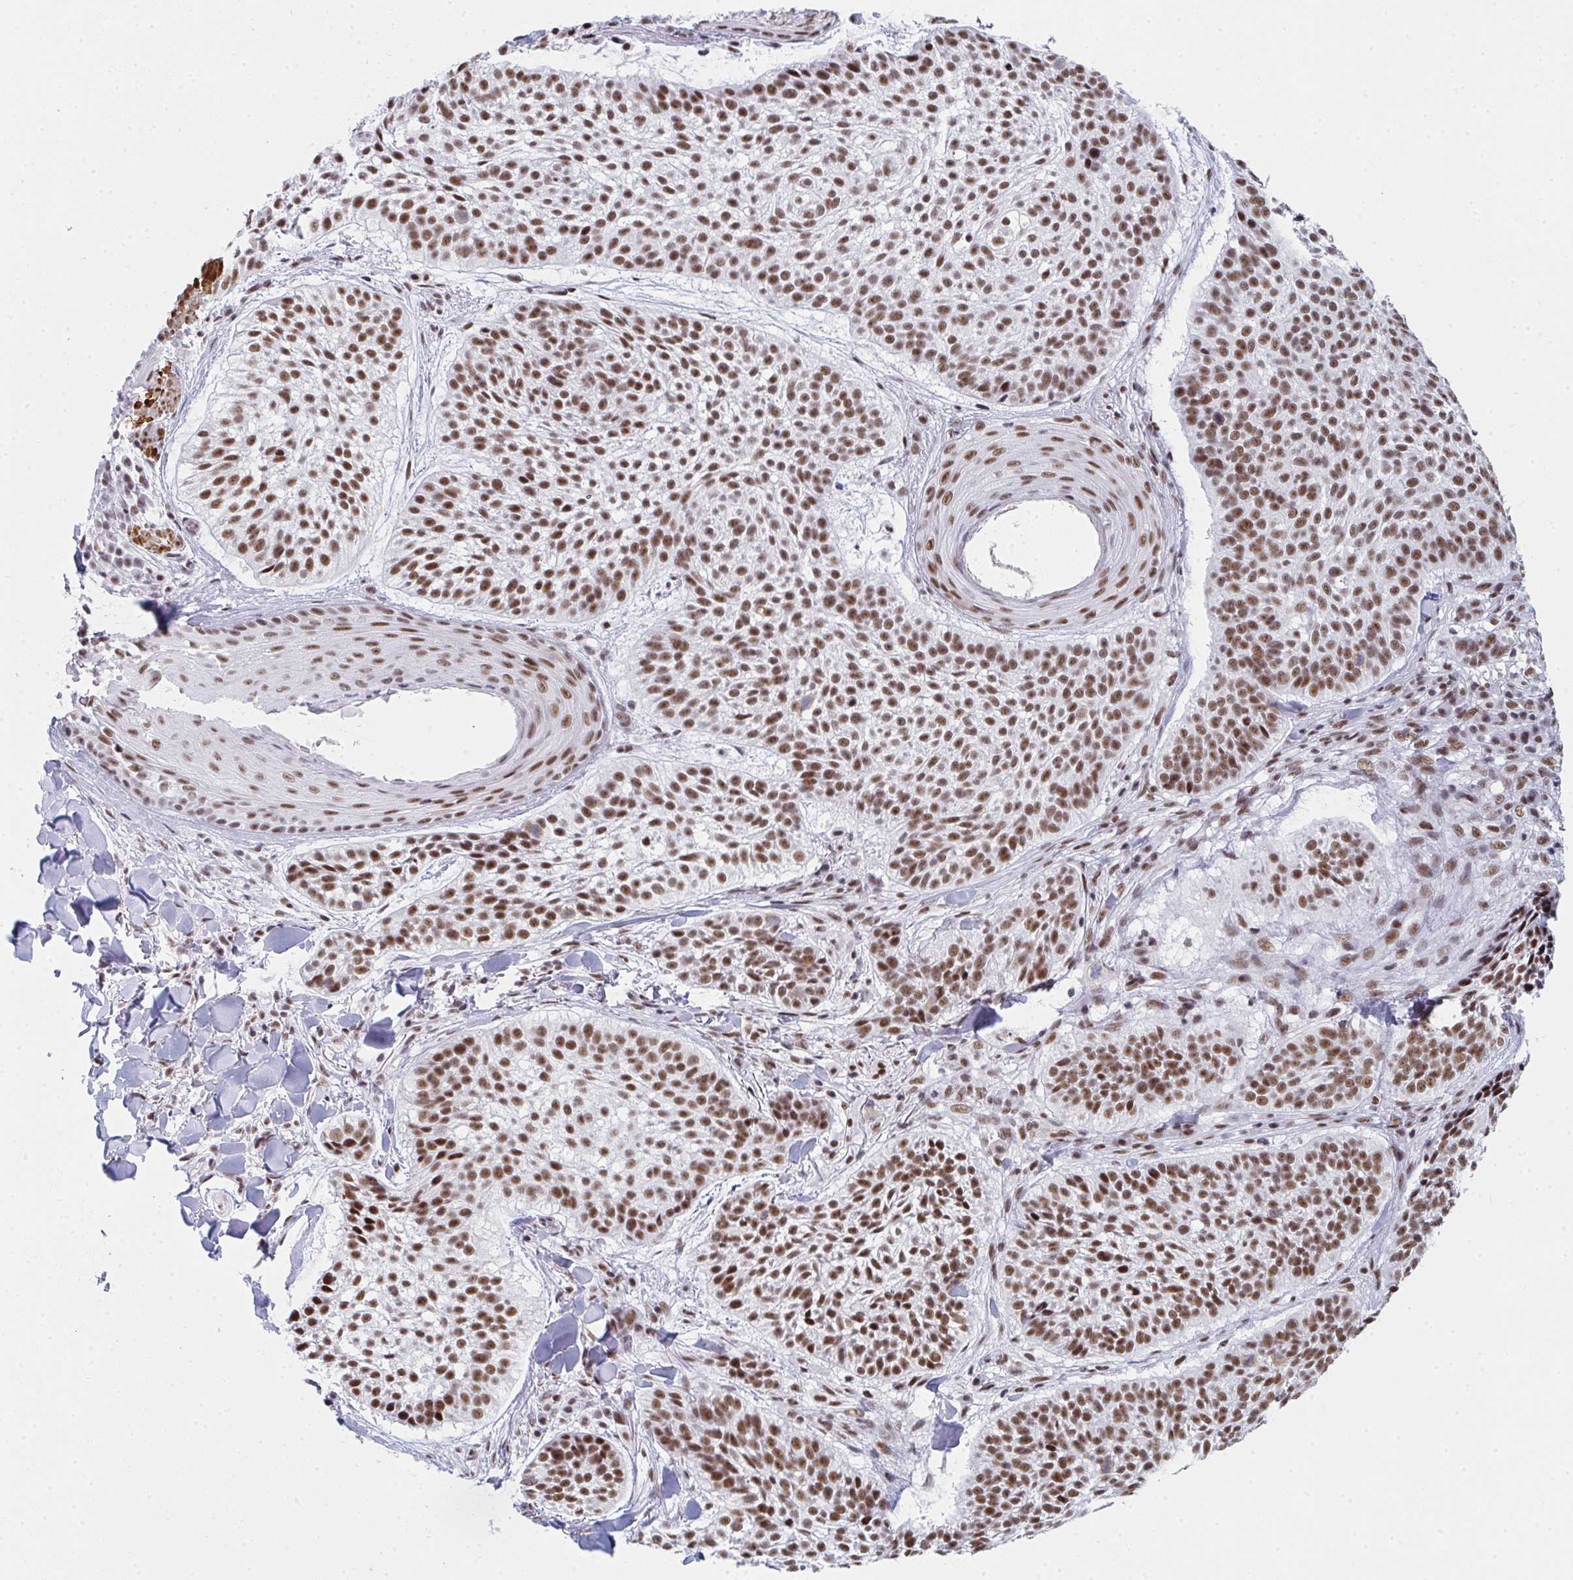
{"staining": {"intensity": "moderate", "quantity": ">75%", "location": "nuclear"}, "tissue": "skin cancer", "cell_type": "Tumor cells", "image_type": "cancer", "snomed": [{"axis": "morphology", "description": "Basal cell carcinoma"}, {"axis": "topography", "description": "Skin"}, {"axis": "topography", "description": "Skin of scalp"}], "caption": "Immunohistochemical staining of human skin cancer reveals moderate nuclear protein positivity in about >75% of tumor cells.", "gene": "SNRNP70", "patient": {"sex": "female", "age": 45}}